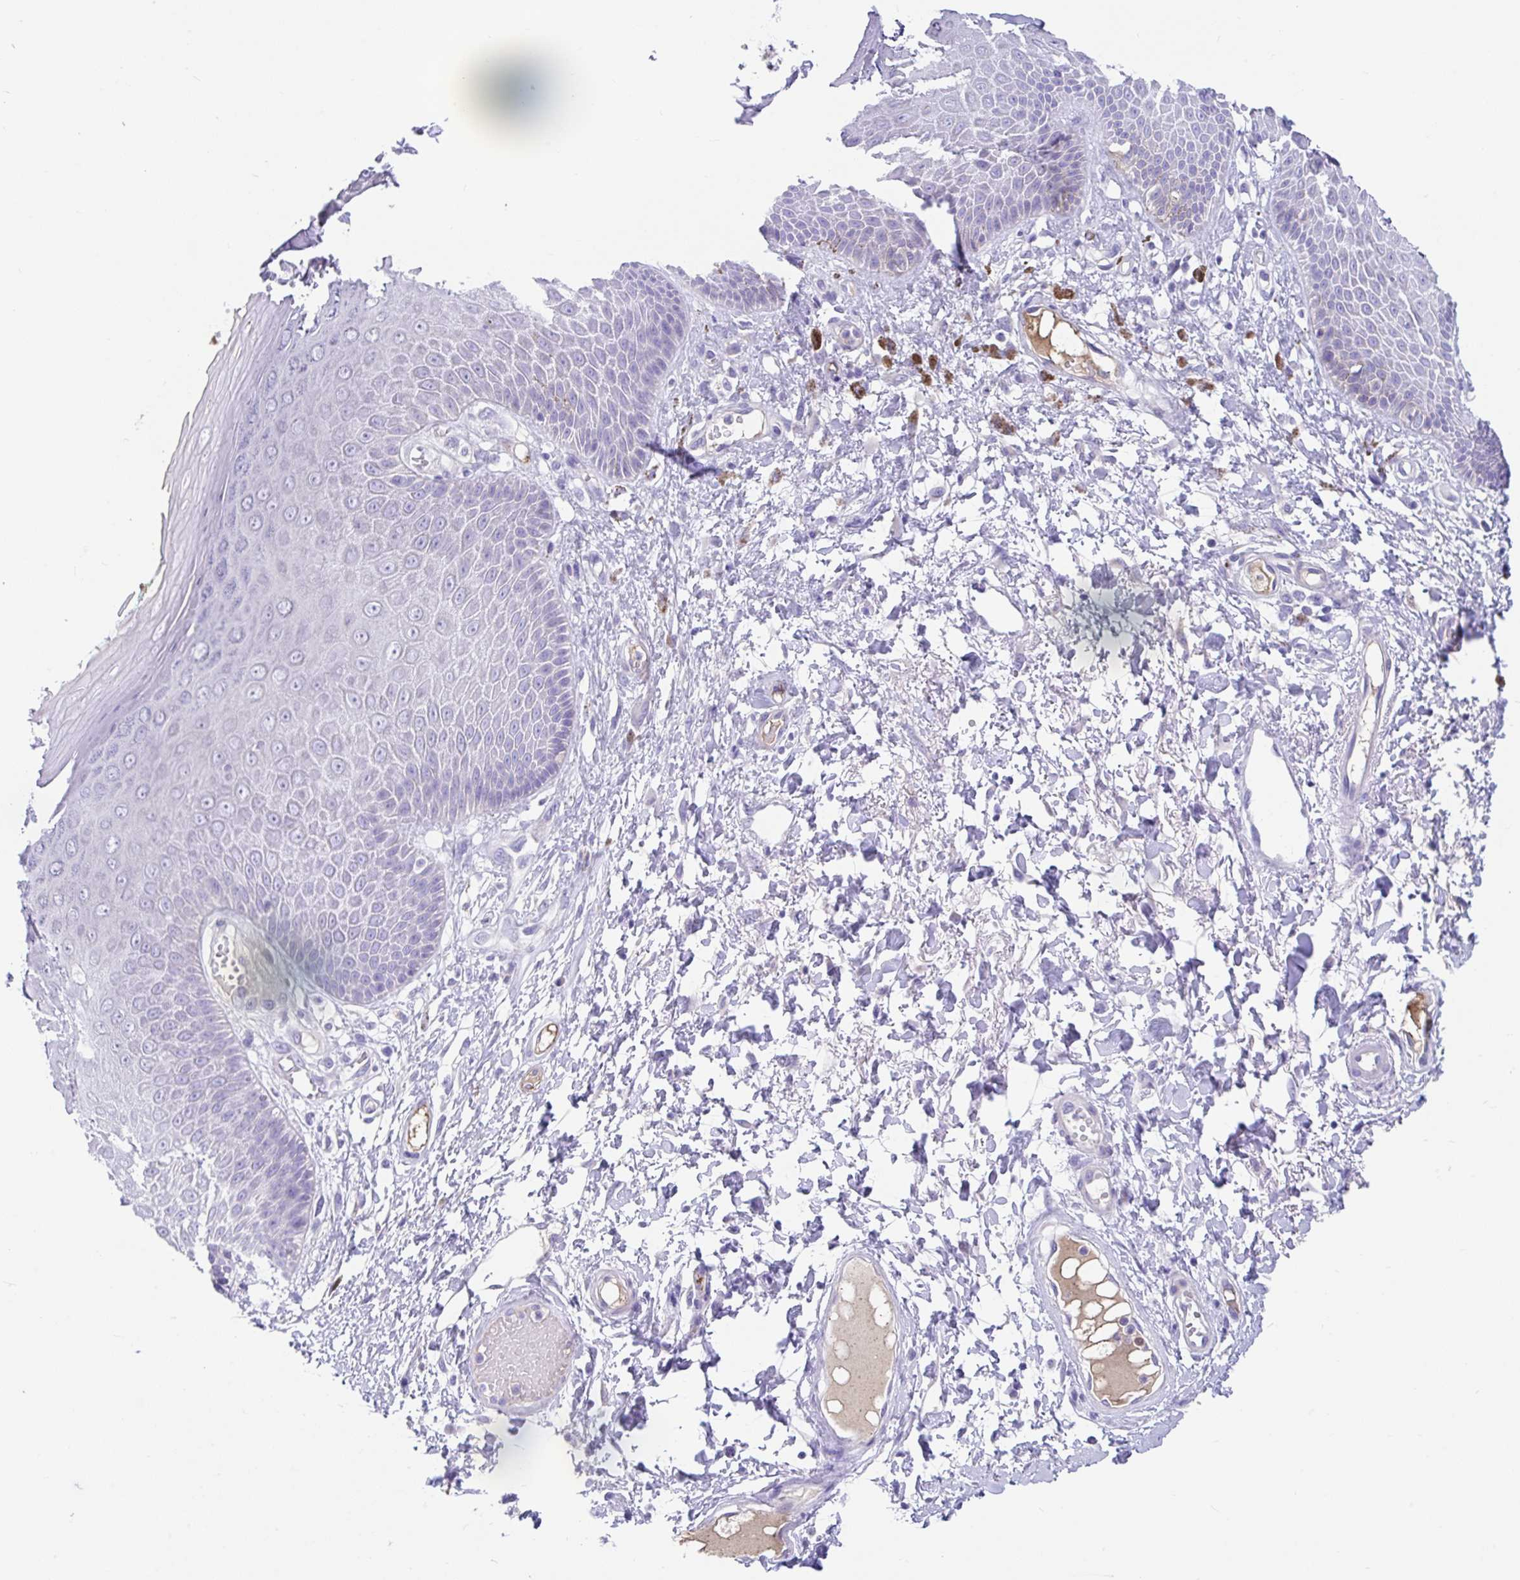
{"staining": {"intensity": "negative", "quantity": "none", "location": "none"}, "tissue": "skin", "cell_type": "Epidermal cells", "image_type": "normal", "snomed": [{"axis": "morphology", "description": "Normal tissue, NOS"}, {"axis": "topography", "description": "Anal"}, {"axis": "topography", "description": "Peripheral nerve tissue"}], "caption": "This is a photomicrograph of IHC staining of unremarkable skin, which shows no expression in epidermal cells.", "gene": "CCSAP", "patient": {"sex": "male", "age": 78}}